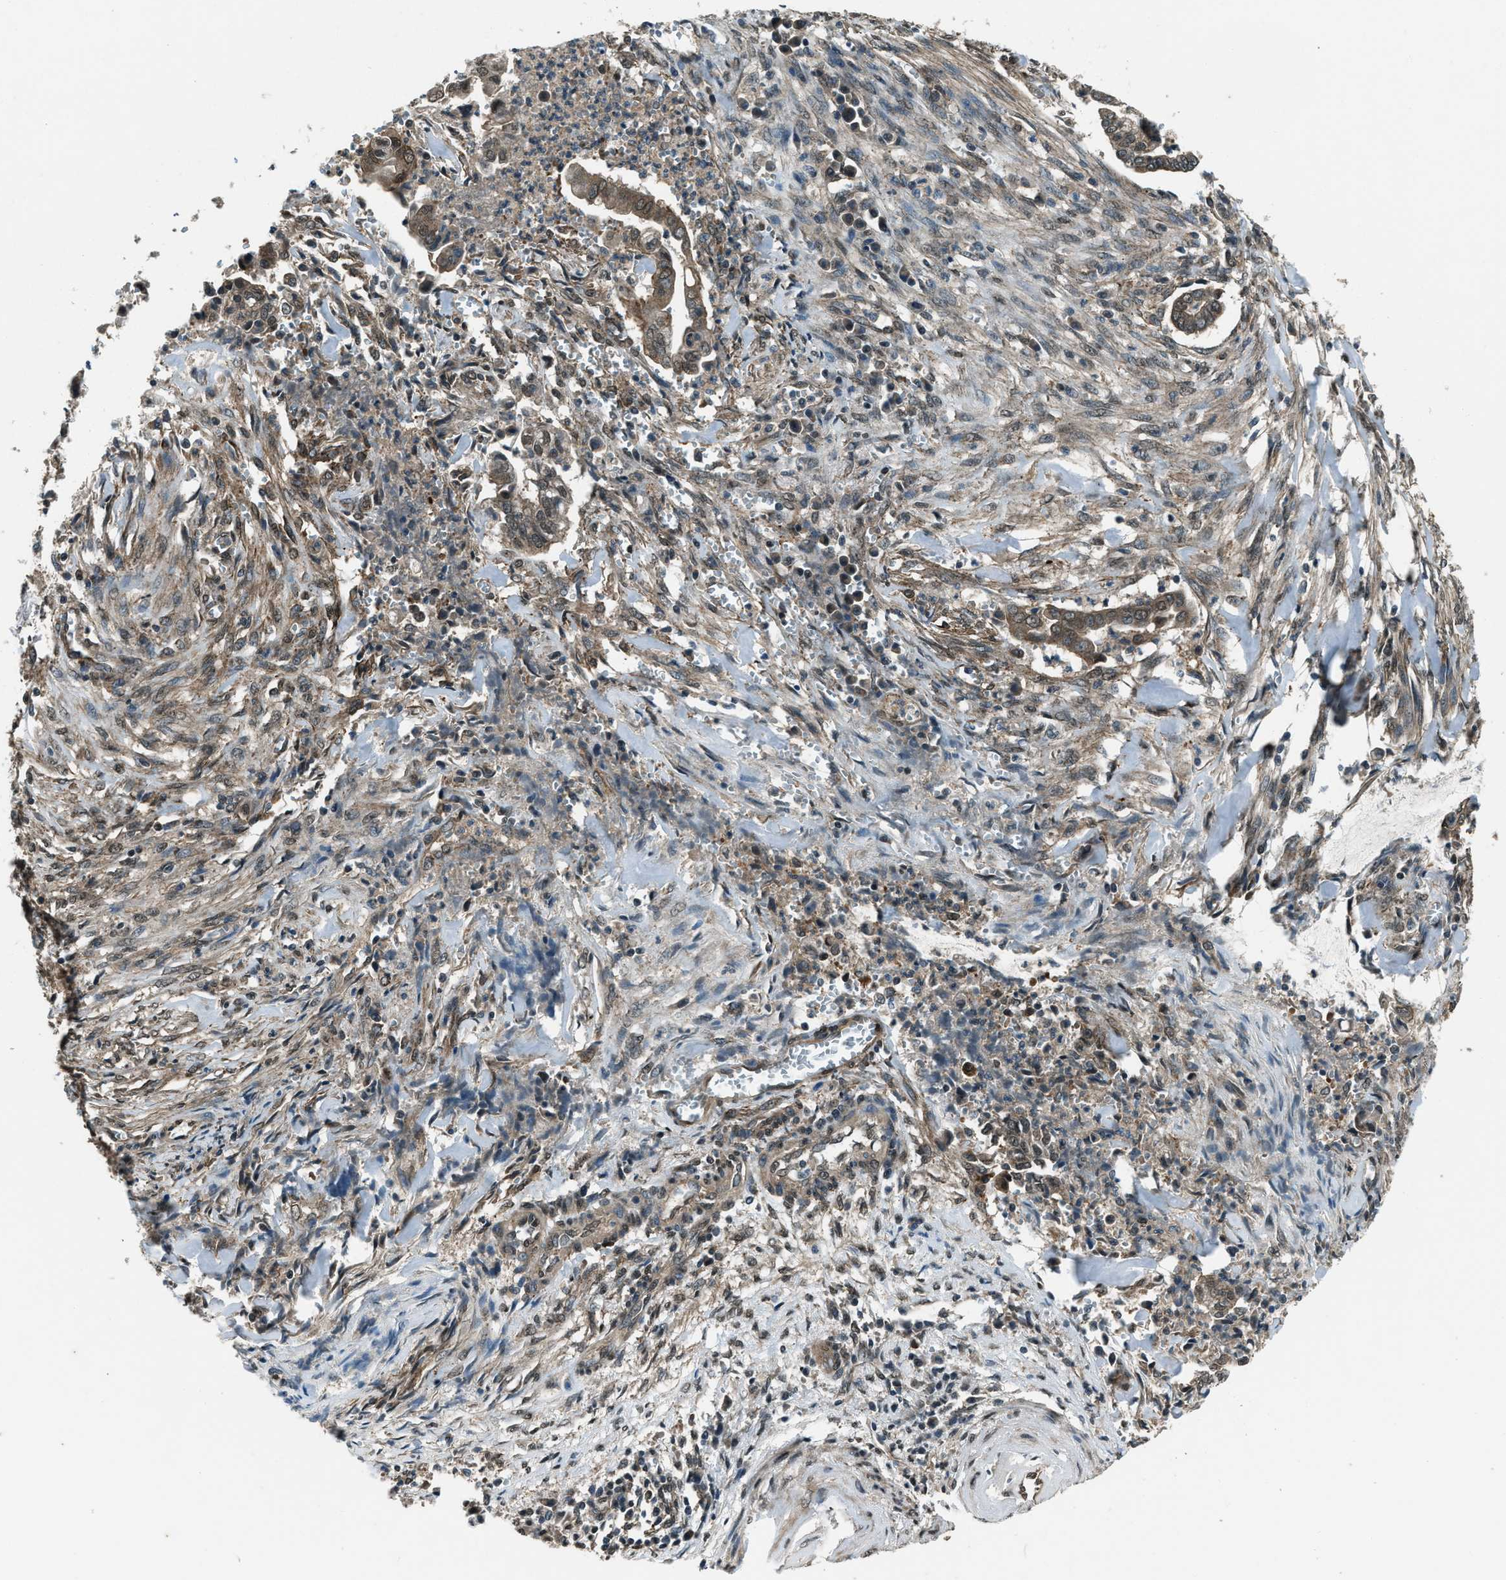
{"staining": {"intensity": "weak", "quantity": ">75%", "location": "cytoplasmic/membranous"}, "tissue": "cervical cancer", "cell_type": "Tumor cells", "image_type": "cancer", "snomed": [{"axis": "morphology", "description": "Adenocarcinoma, NOS"}, {"axis": "topography", "description": "Cervix"}], "caption": "Immunohistochemical staining of human adenocarcinoma (cervical) displays low levels of weak cytoplasmic/membranous staining in approximately >75% of tumor cells.", "gene": "SVIL", "patient": {"sex": "female", "age": 44}}